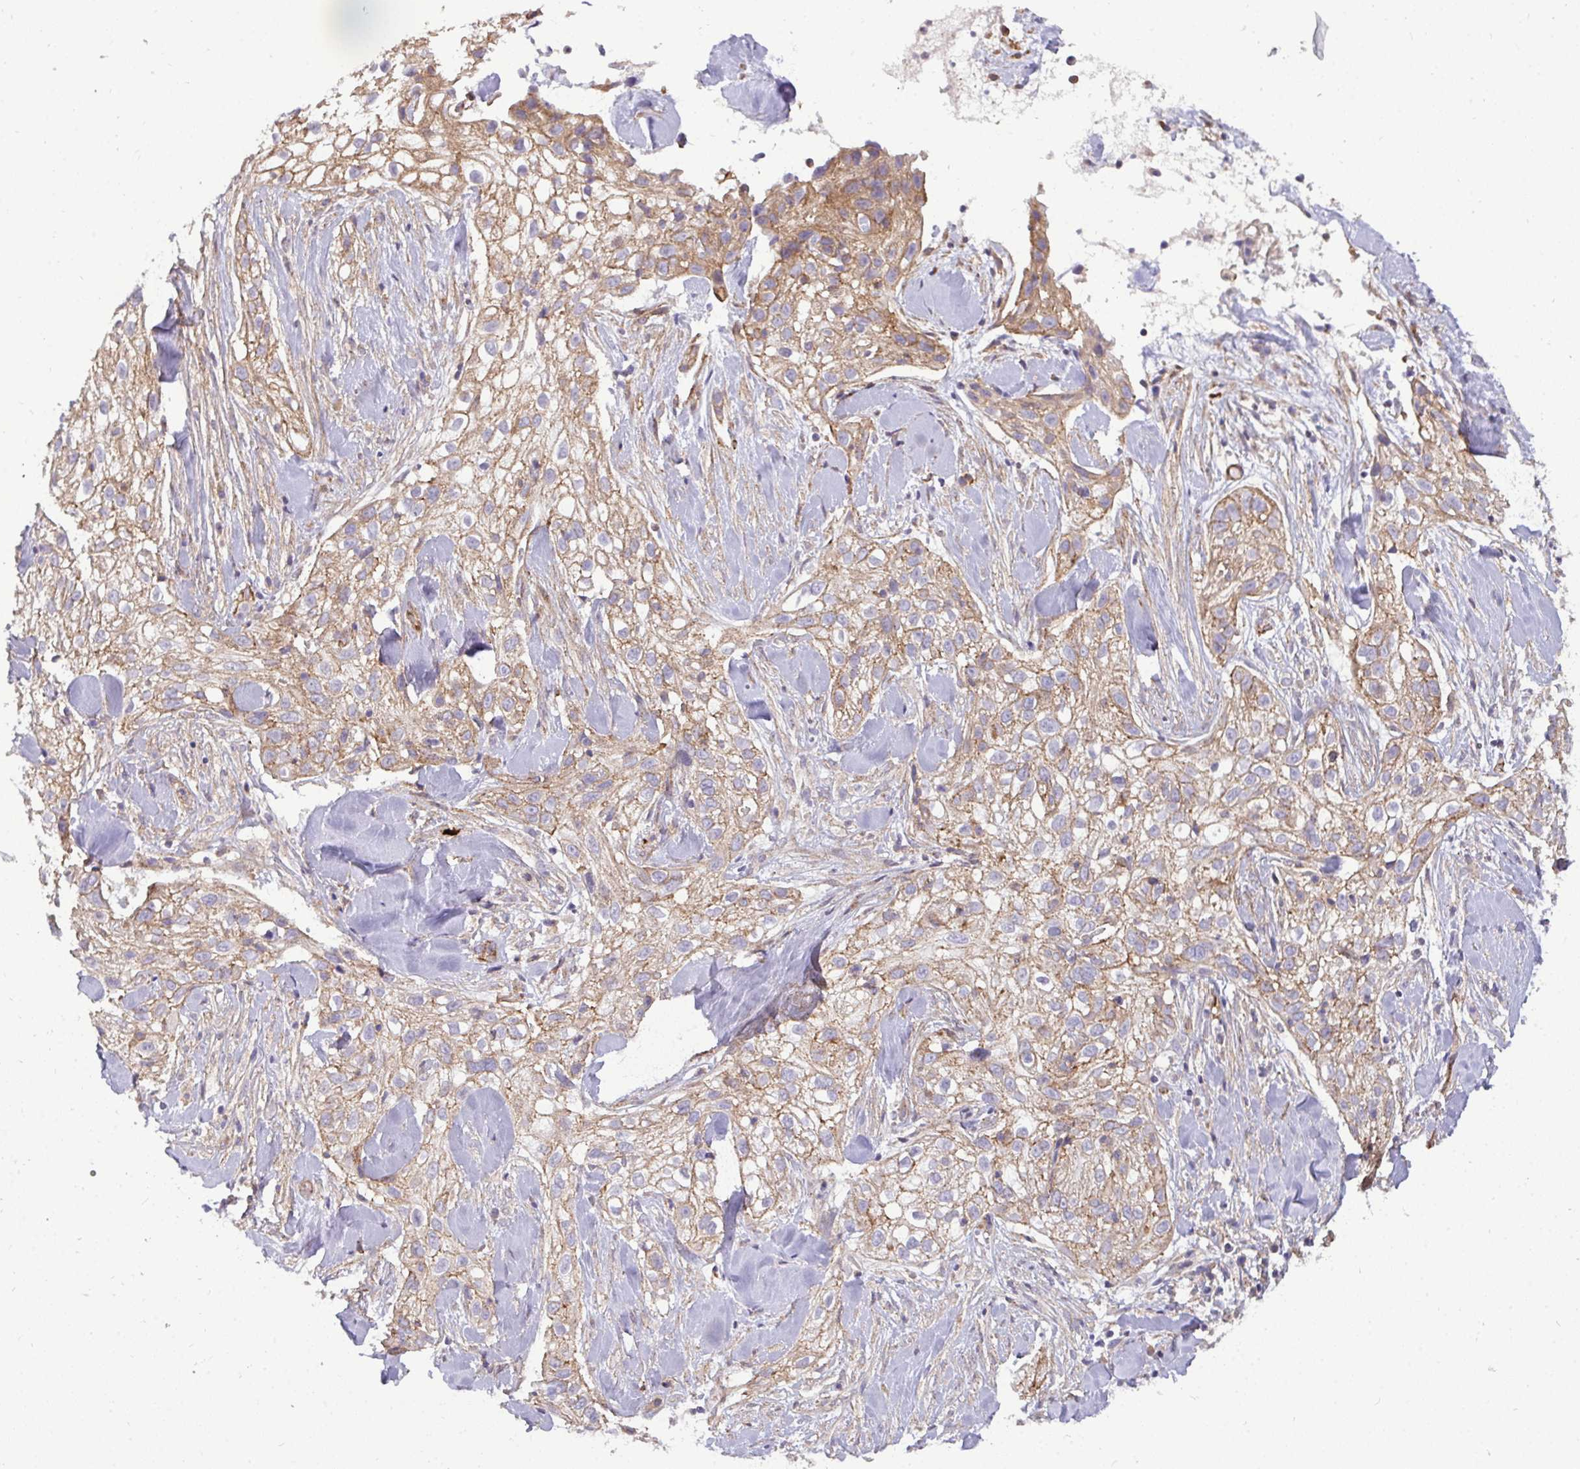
{"staining": {"intensity": "moderate", "quantity": ">75%", "location": "cytoplasmic/membranous"}, "tissue": "skin cancer", "cell_type": "Tumor cells", "image_type": "cancer", "snomed": [{"axis": "morphology", "description": "Squamous cell carcinoma, NOS"}, {"axis": "topography", "description": "Skin"}], "caption": "Immunohistochemical staining of human skin squamous cell carcinoma reveals moderate cytoplasmic/membranous protein positivity in about >75% of tumor cells. The staining is performed using DAB brown chromogen to label protein expression. The nuclei are counter-stained blue using hematoxylin.", "gene": "SH2D1B", "patient": {"sex": "male", "age": 82}}